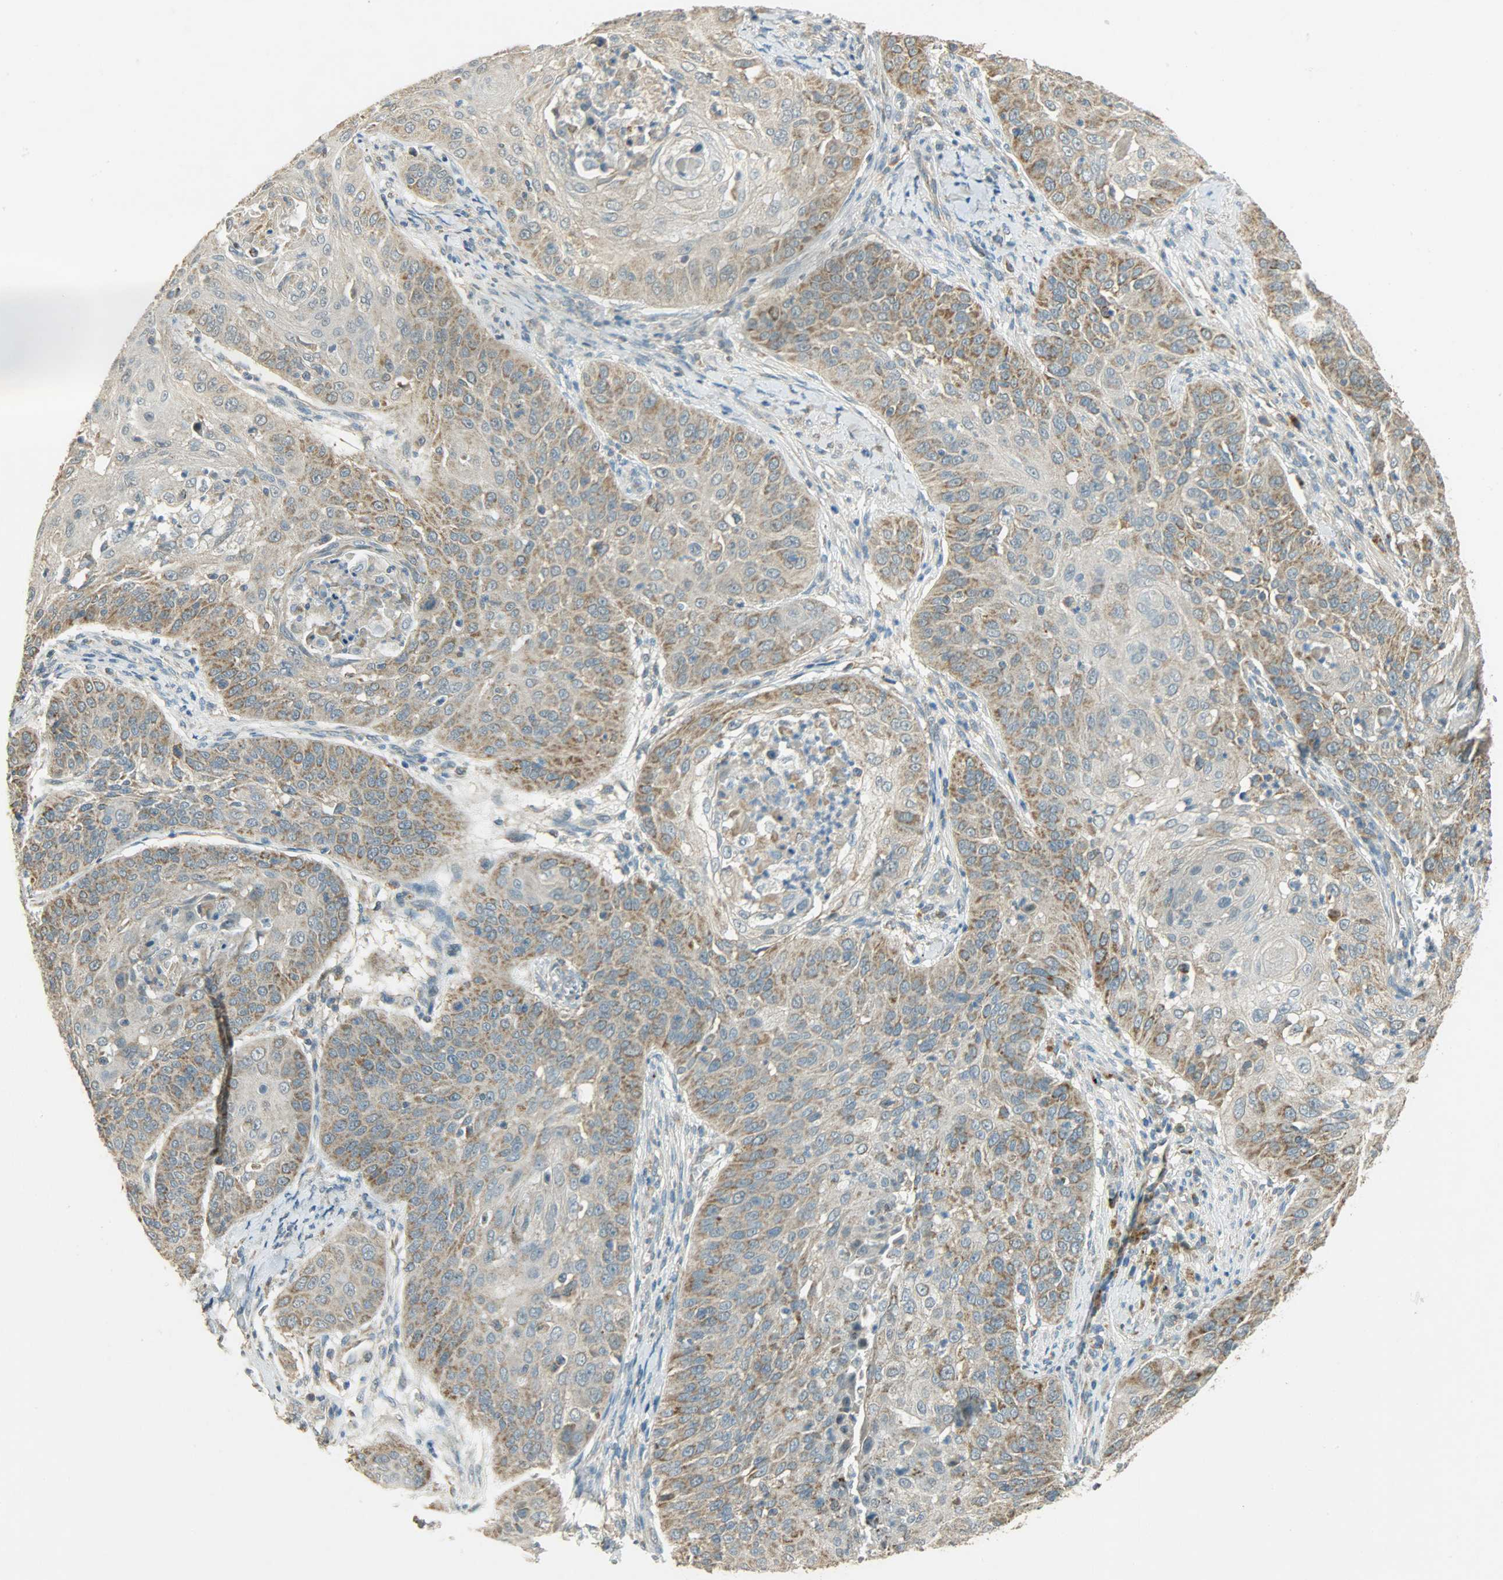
{"staining": {"intensity": "moderate", "quantity": ">75%", "location": "cytoplasmic/membranous"}, "tissue": "cervical cancer", "cell_type": "Tumor cells", "image_type": "cancer", "snomed": [{"axis": "morphology", "description": "Squamous cell carcinoma, NOS"}, {"axis": "topography", "description": "Cervix"}], "caption": "Tumor cells display moderate cytoplasmic/membranous staining in approximately >75% of cells in cervical cancer.", "gene": "HDHD5", "patient": {"sex": "female", "age": 64}}